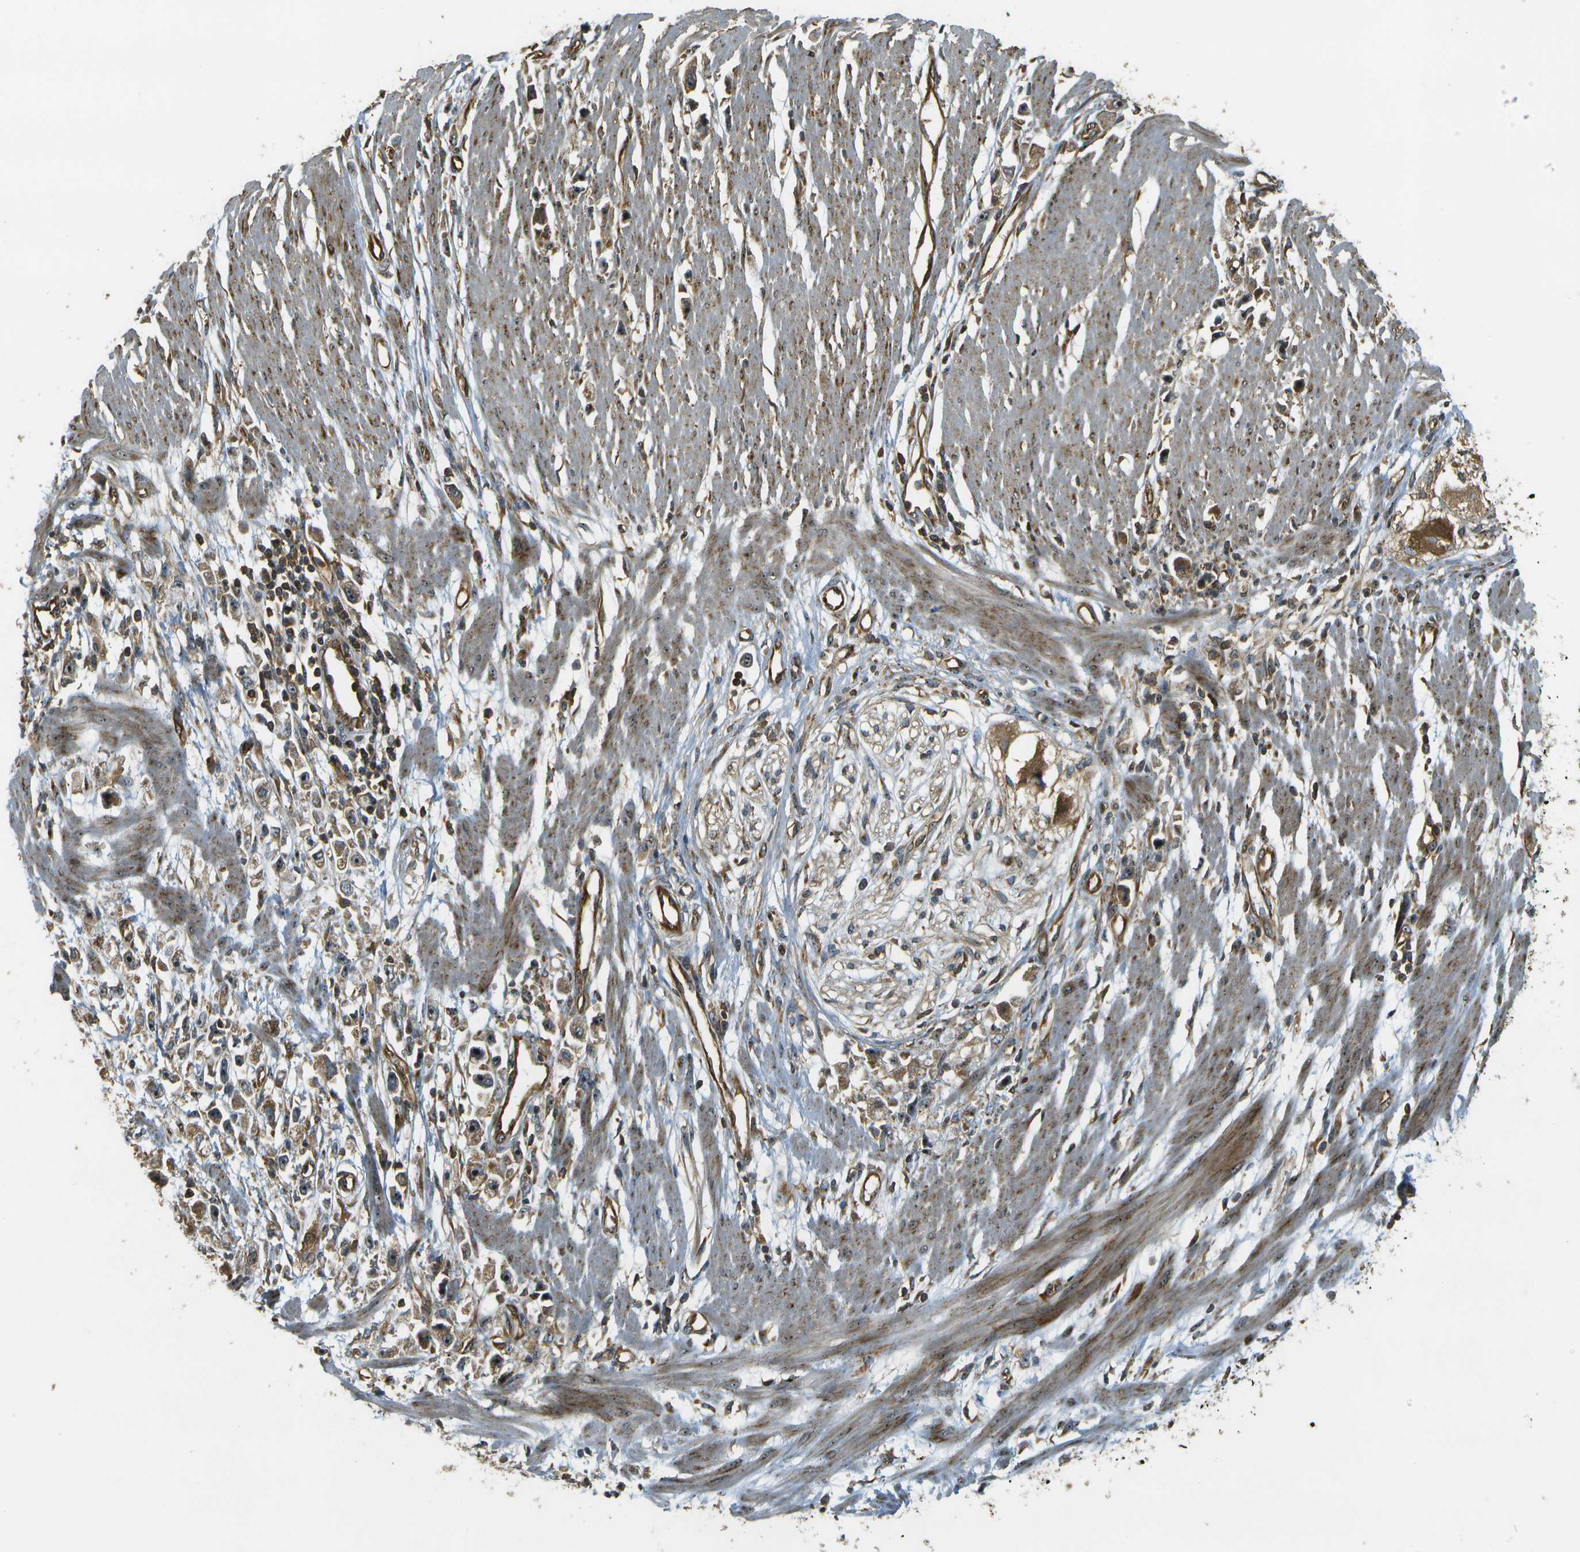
{"staining": {"intensity": "moderate", "quantity": ">75%", "location": "cytoplasmic/membranous"}, "tissue": "stomach cancer", "cell_type": "Tumor cells", "image_type": "cancer", "snomed": [{"axis": "morphology", "description": "Adenocarcinoma, NOS"}, {"axis": "topography", "description": "Stomach"}], "caption": "Human stomach cancer (adenocarcinoma) stained for a protein (brown) exhibits moderate cytoplasmic/membranous positive expression in approximately >75% of tumor cells.", "gene": "LRP12", "patient": {"sex": "female", "age": 59}}